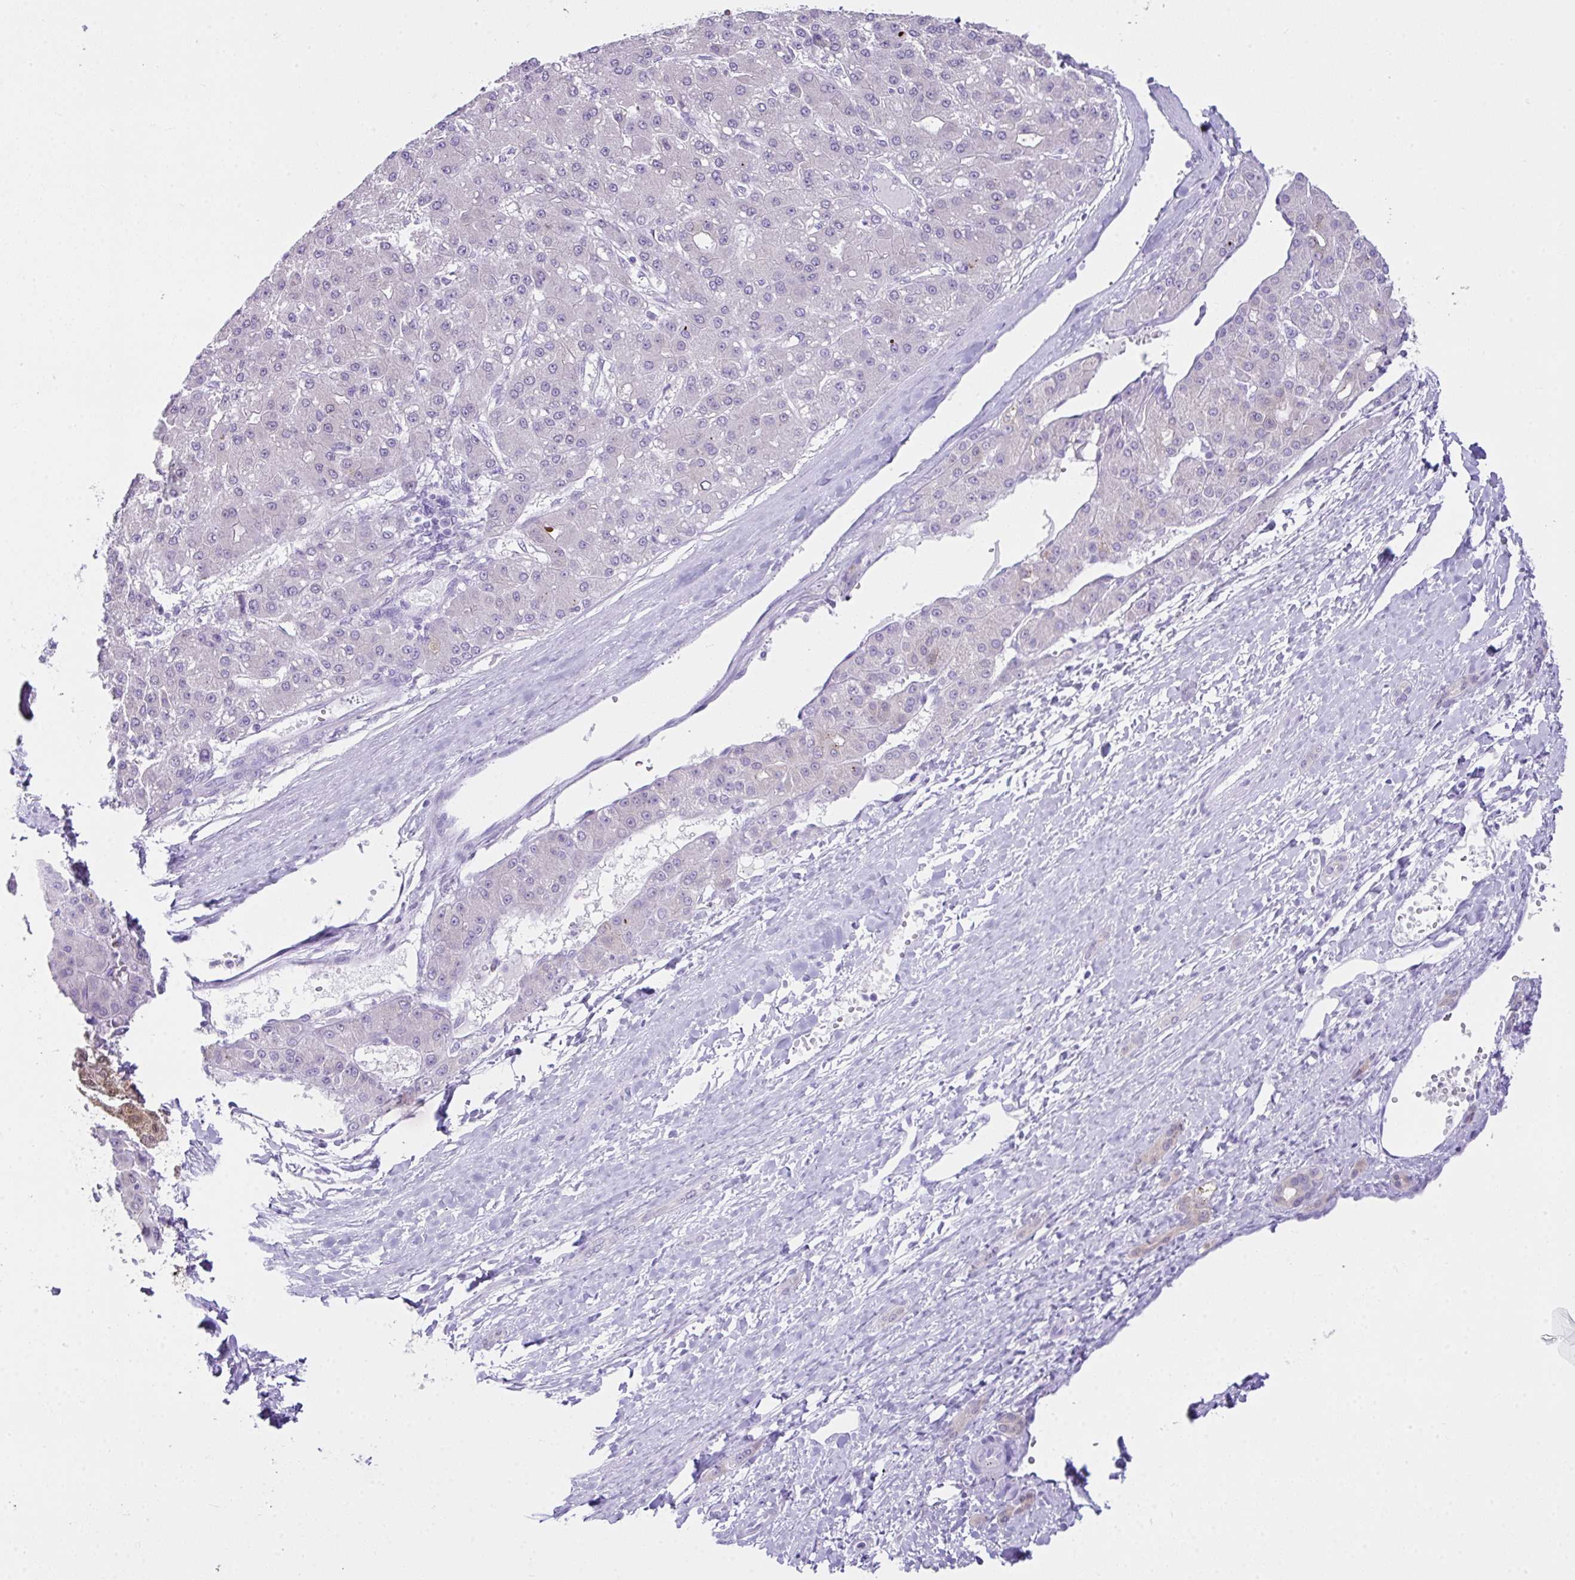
{"staining": {"intensity": "negative", "quantity": "none", "location": "none"}, "tissue": "liver cancer", "cell_type": "Tumor cells", "image_type": "cancer", "snomed": [{"axis": "morphology", "description": "Carcinoma, Hepatocellular, NOS"}, {"axis": "topography", "description": "Liver"}], "caption": "An image of liver cancer stained for a protein reveals no brown staining in tumor cells. Nuclei are stained in blue.", "gene": "LGALS4", "patient": {"sex": "male", "age": 67}}